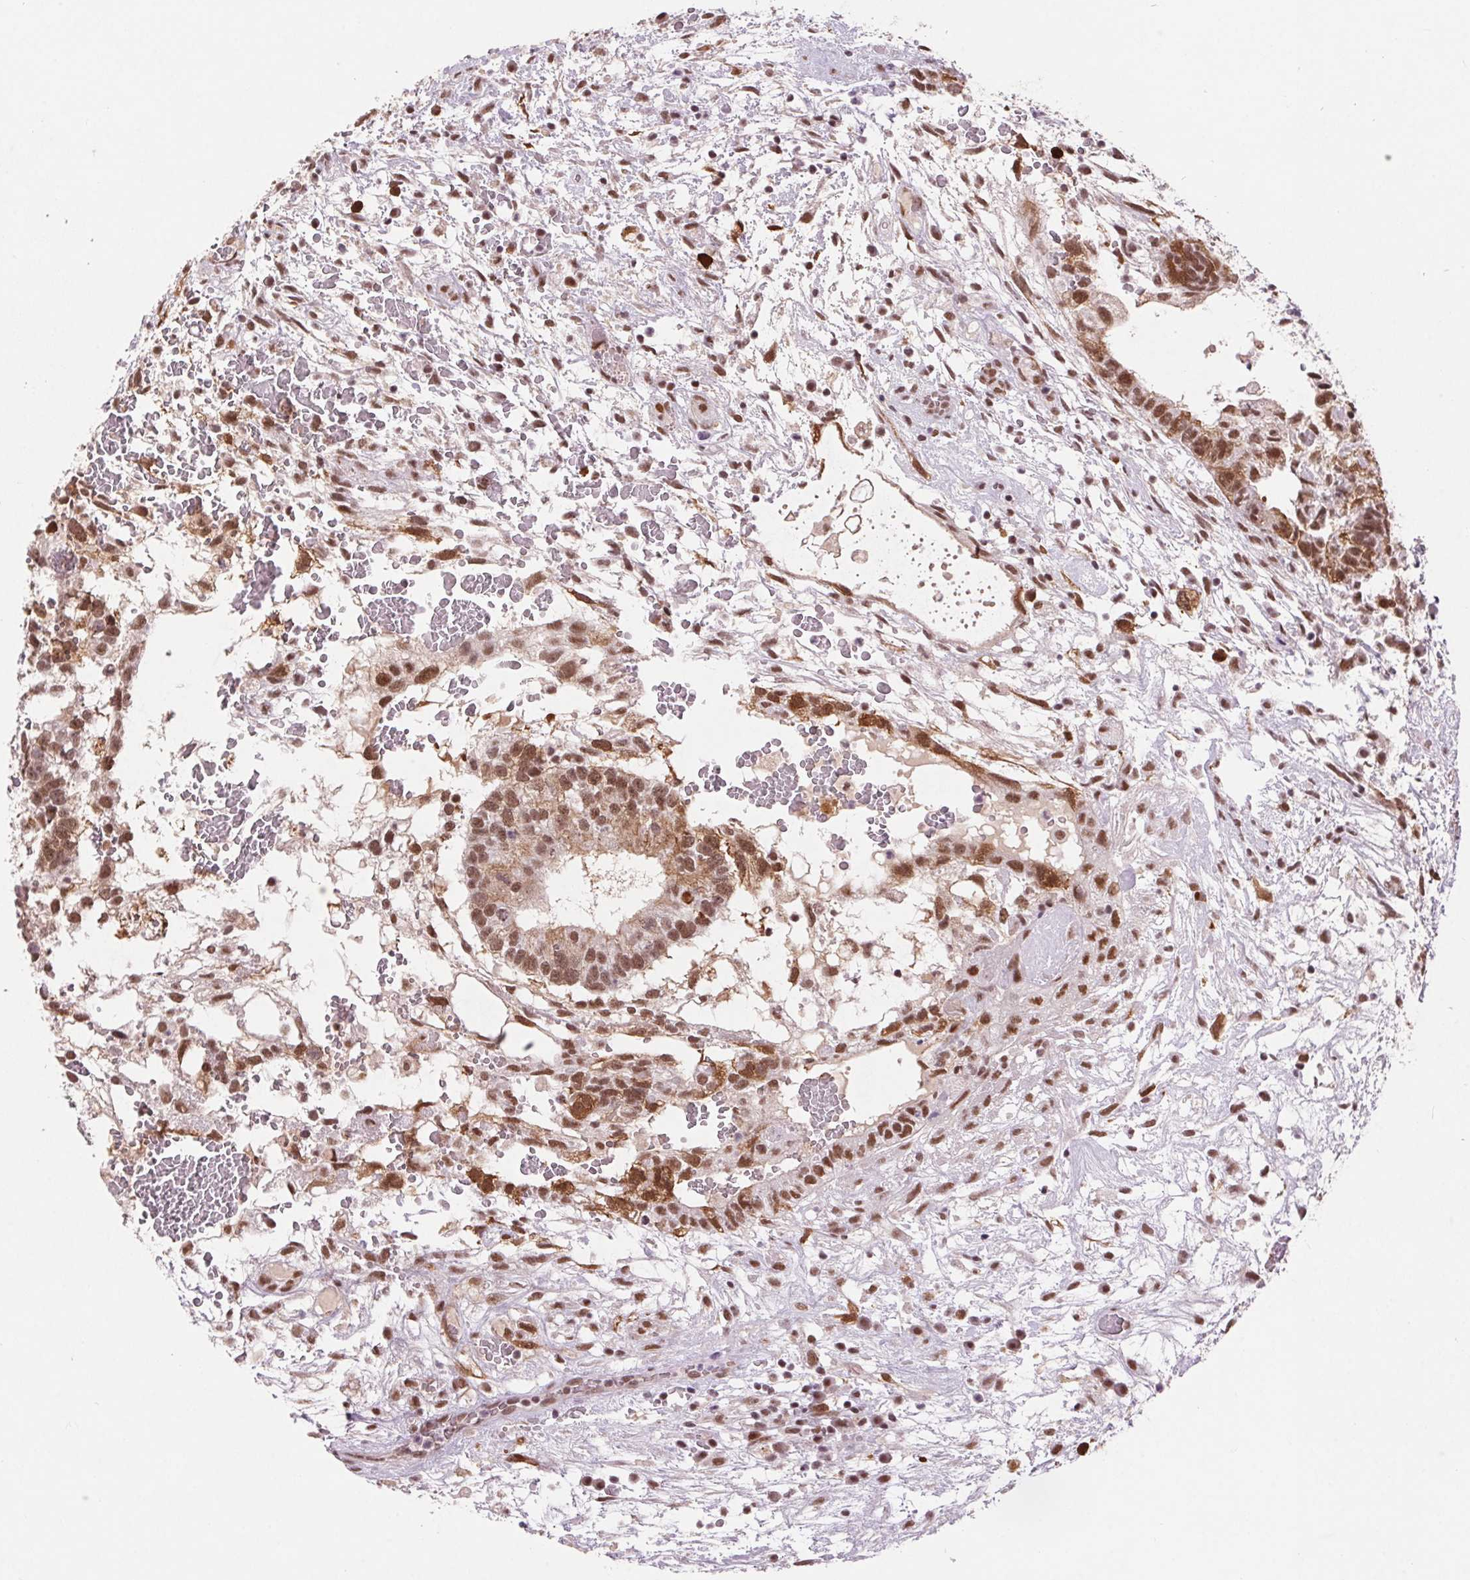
{"staining": {"intensity": "moderate", "quantity": ">75%", "location": "nuclear"}, "tissue": "testis cancer", "cell_type": "Tumor cells", "image_type": "cancer", "snomed": [{"axis": "morphology", "description": "Normal tissue, NOS"}, {"axis": "morphology", "description": "Carcinoma, Embryonal, NOS"}, {"axis": "topography", "description": "Testis"}], "caption": "This micrograph displays immunohistochemistry staining of testis cancer (embryonal carcinoma), with medium moderate nuclear expression in approximately >75% of tumor cells.", "gene": "CD2BP2", "patient": {"sex": "male", "age": 32}}